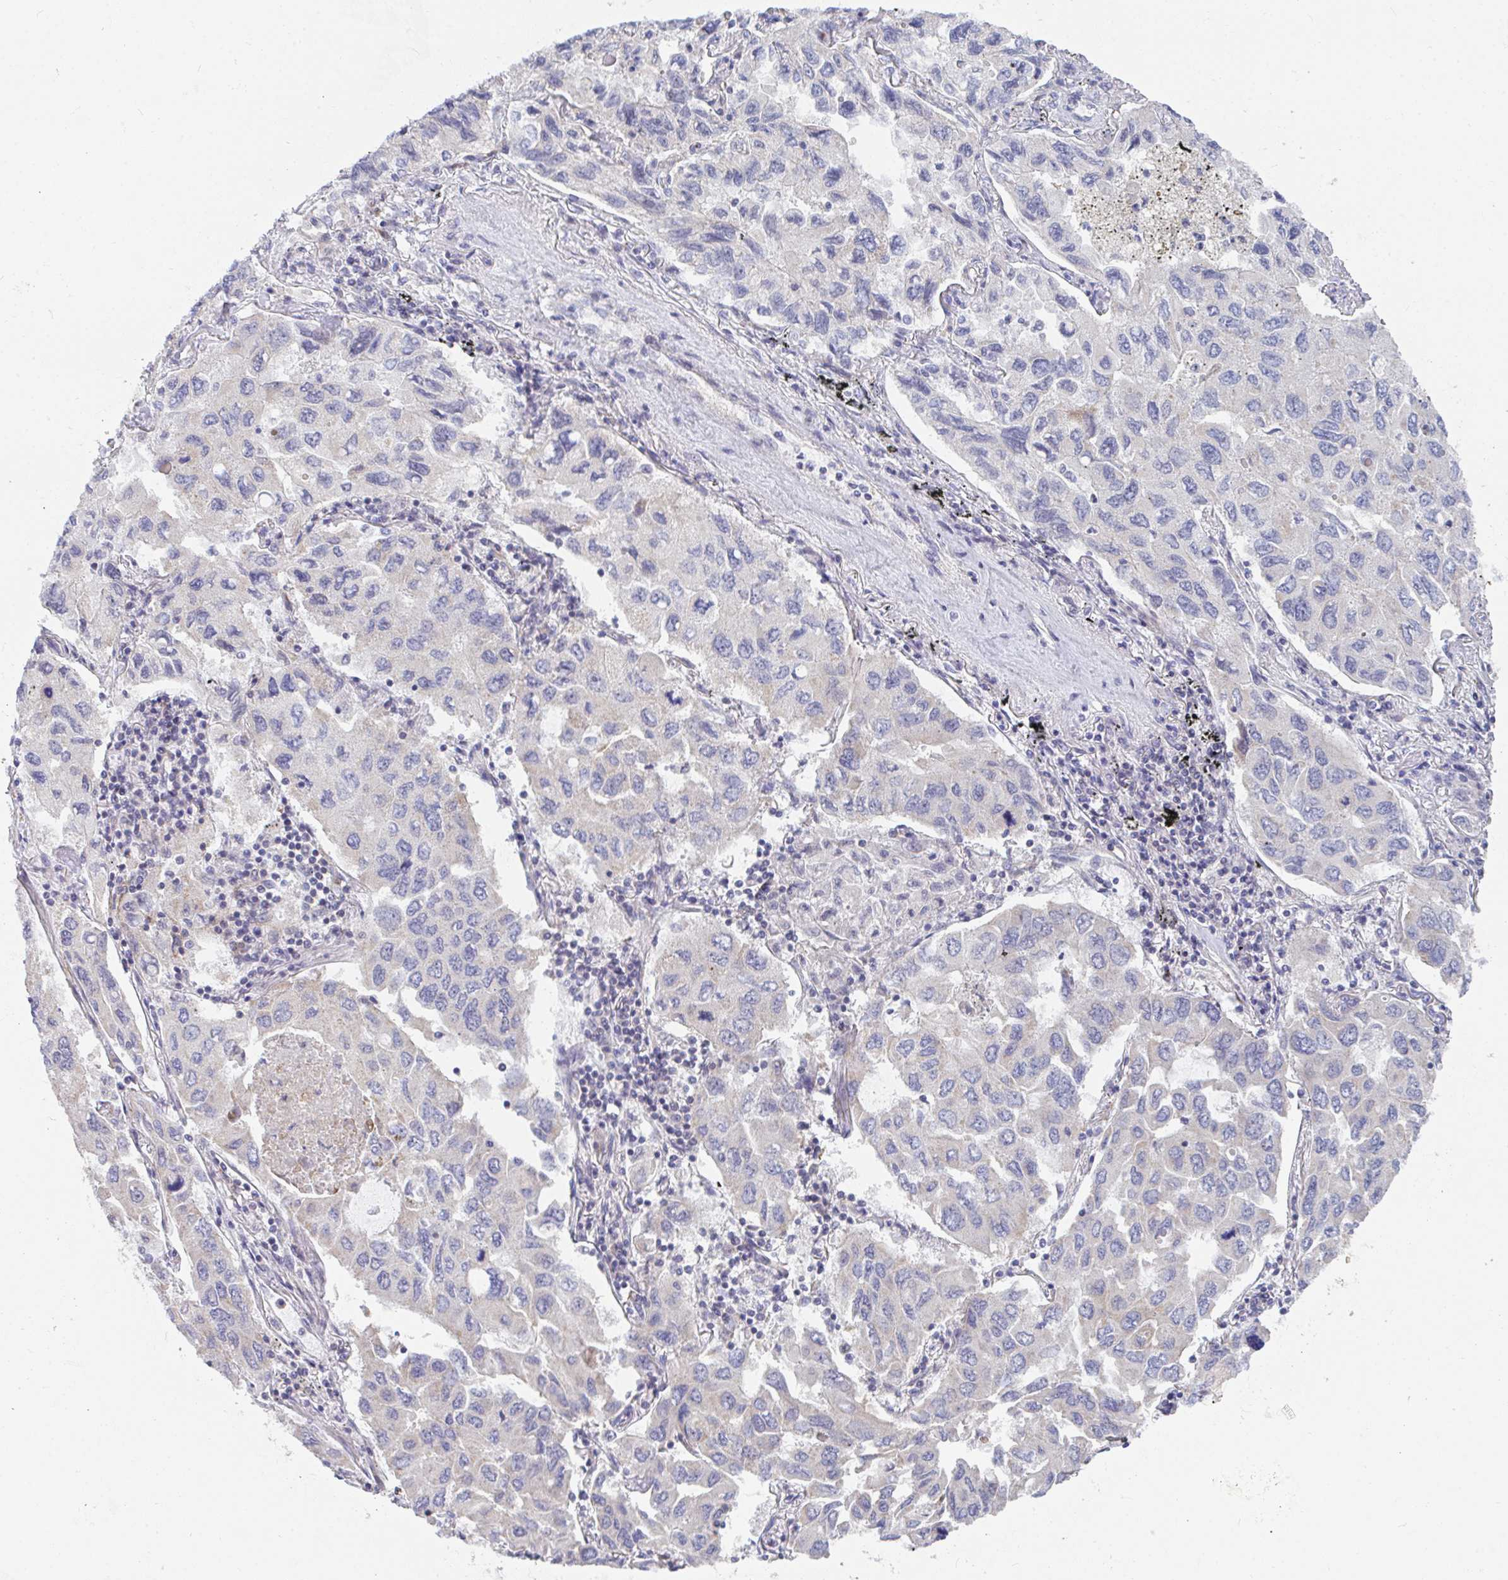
{"staining": {"intensity": "negative", "quantity": "none", "location": "none"}, "tissue": "lung cancer", "cell_type": "Tumor cells", "image_type": "cancer", "snomed": [{"axis": "morphology", "description": "Adenocarcinoma, NOS"}, {"axis": "topography", "description": "Lung"}], "caption": "The image shows no staining of tumor cells in lung adenocarcinoma.", "gene": "EIF1AD", "patient": {"sex": "male", "age": 64}}